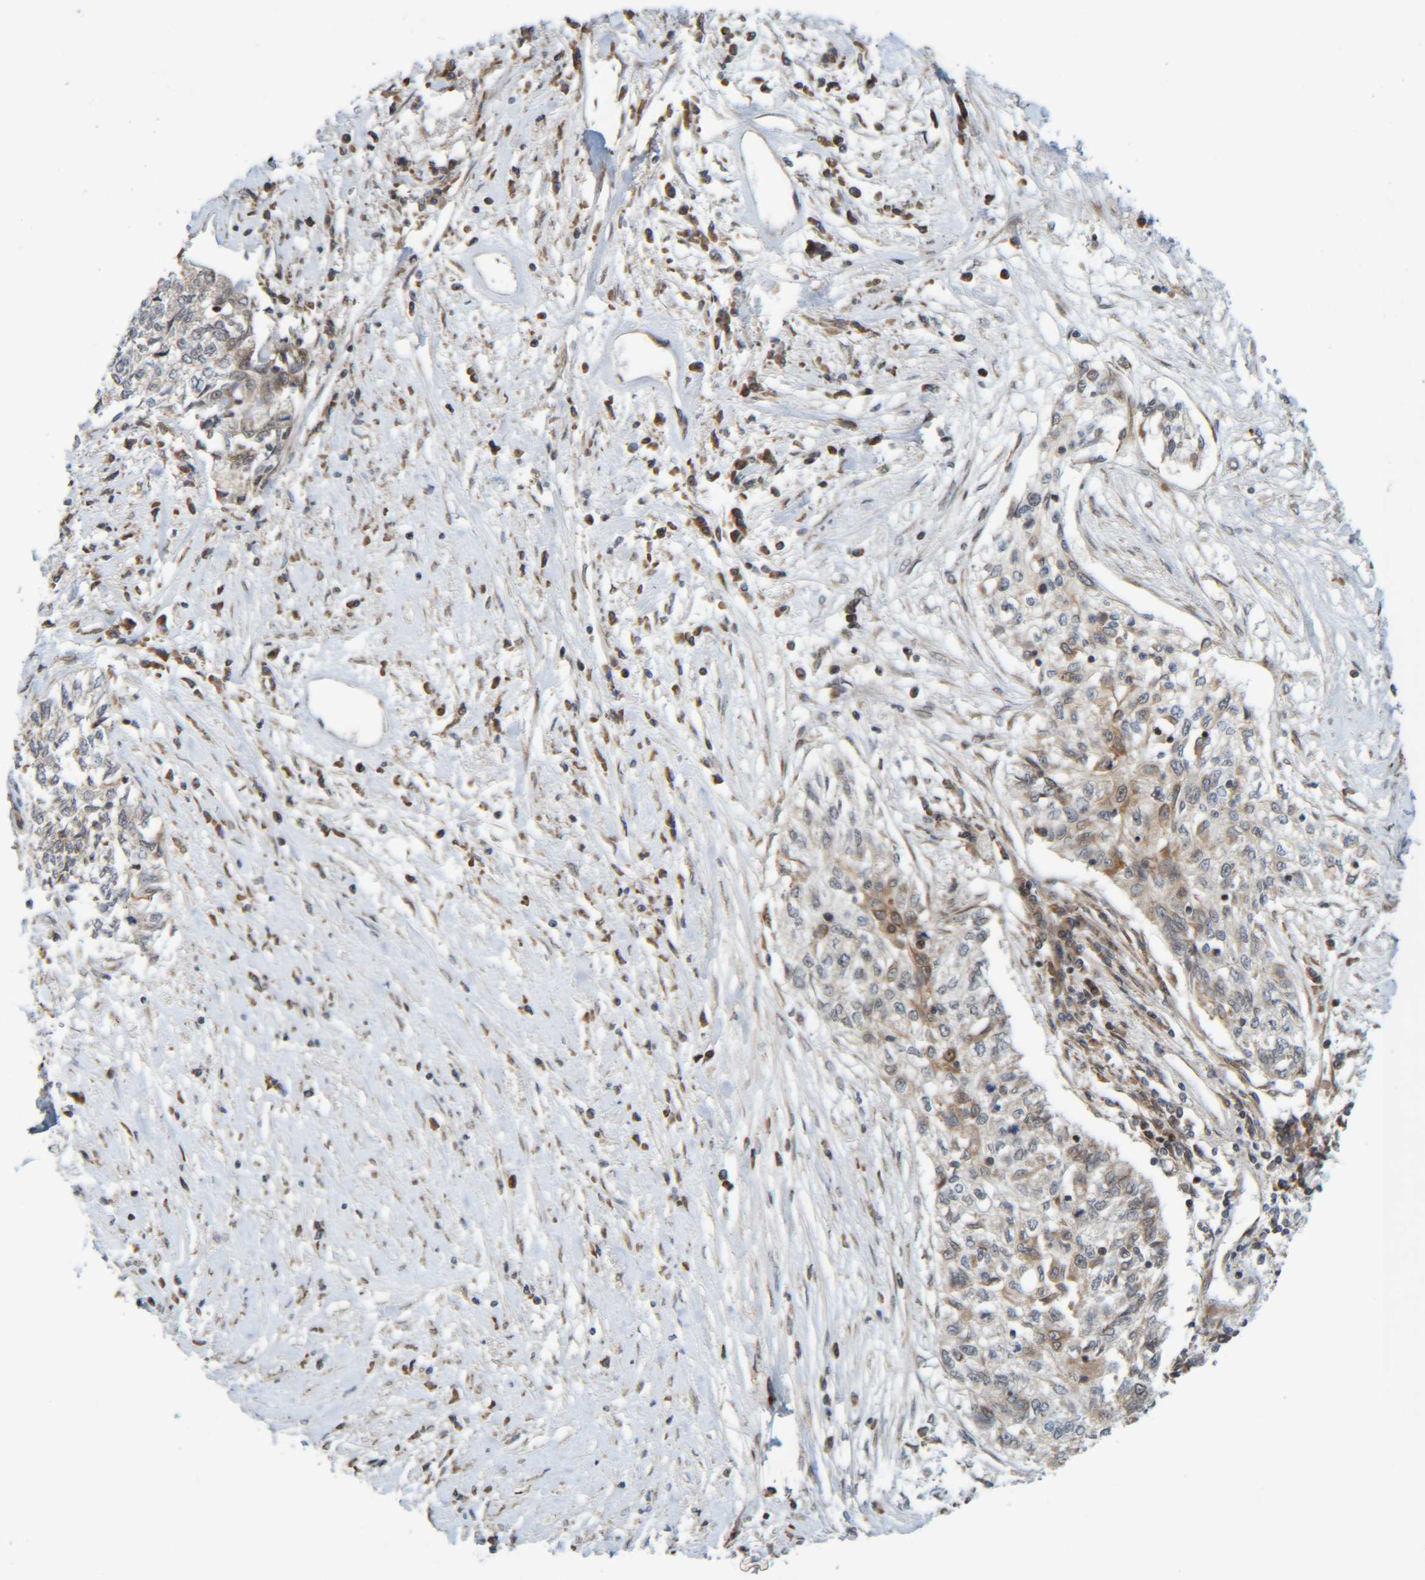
{"staining": {"intensity": "moderate", "quantity": "<25%", "location": "cytoplasmic/membranous"}, "tissue": "cervical cancer", "cell_type": "Tumor cells", "image_type": "cancer", "snomed": [{"axis": "morphology", "description": "Squamous cell carcinoma, NOS"}, {"axis": "topography", "description": "Cervix"}], "caption": "Moderate cytoplasmic/membranous positivity is seen in approximately <25% of tumor cells in cervical cancer. (Stains: DAB (3,3'-diaminobenzidine) in brown, nuclei in blue, Microscopy: brightfield microscopy at high magnification).", "gene": "CCDC57", "patient": {"sex": "female", "age": 57}}